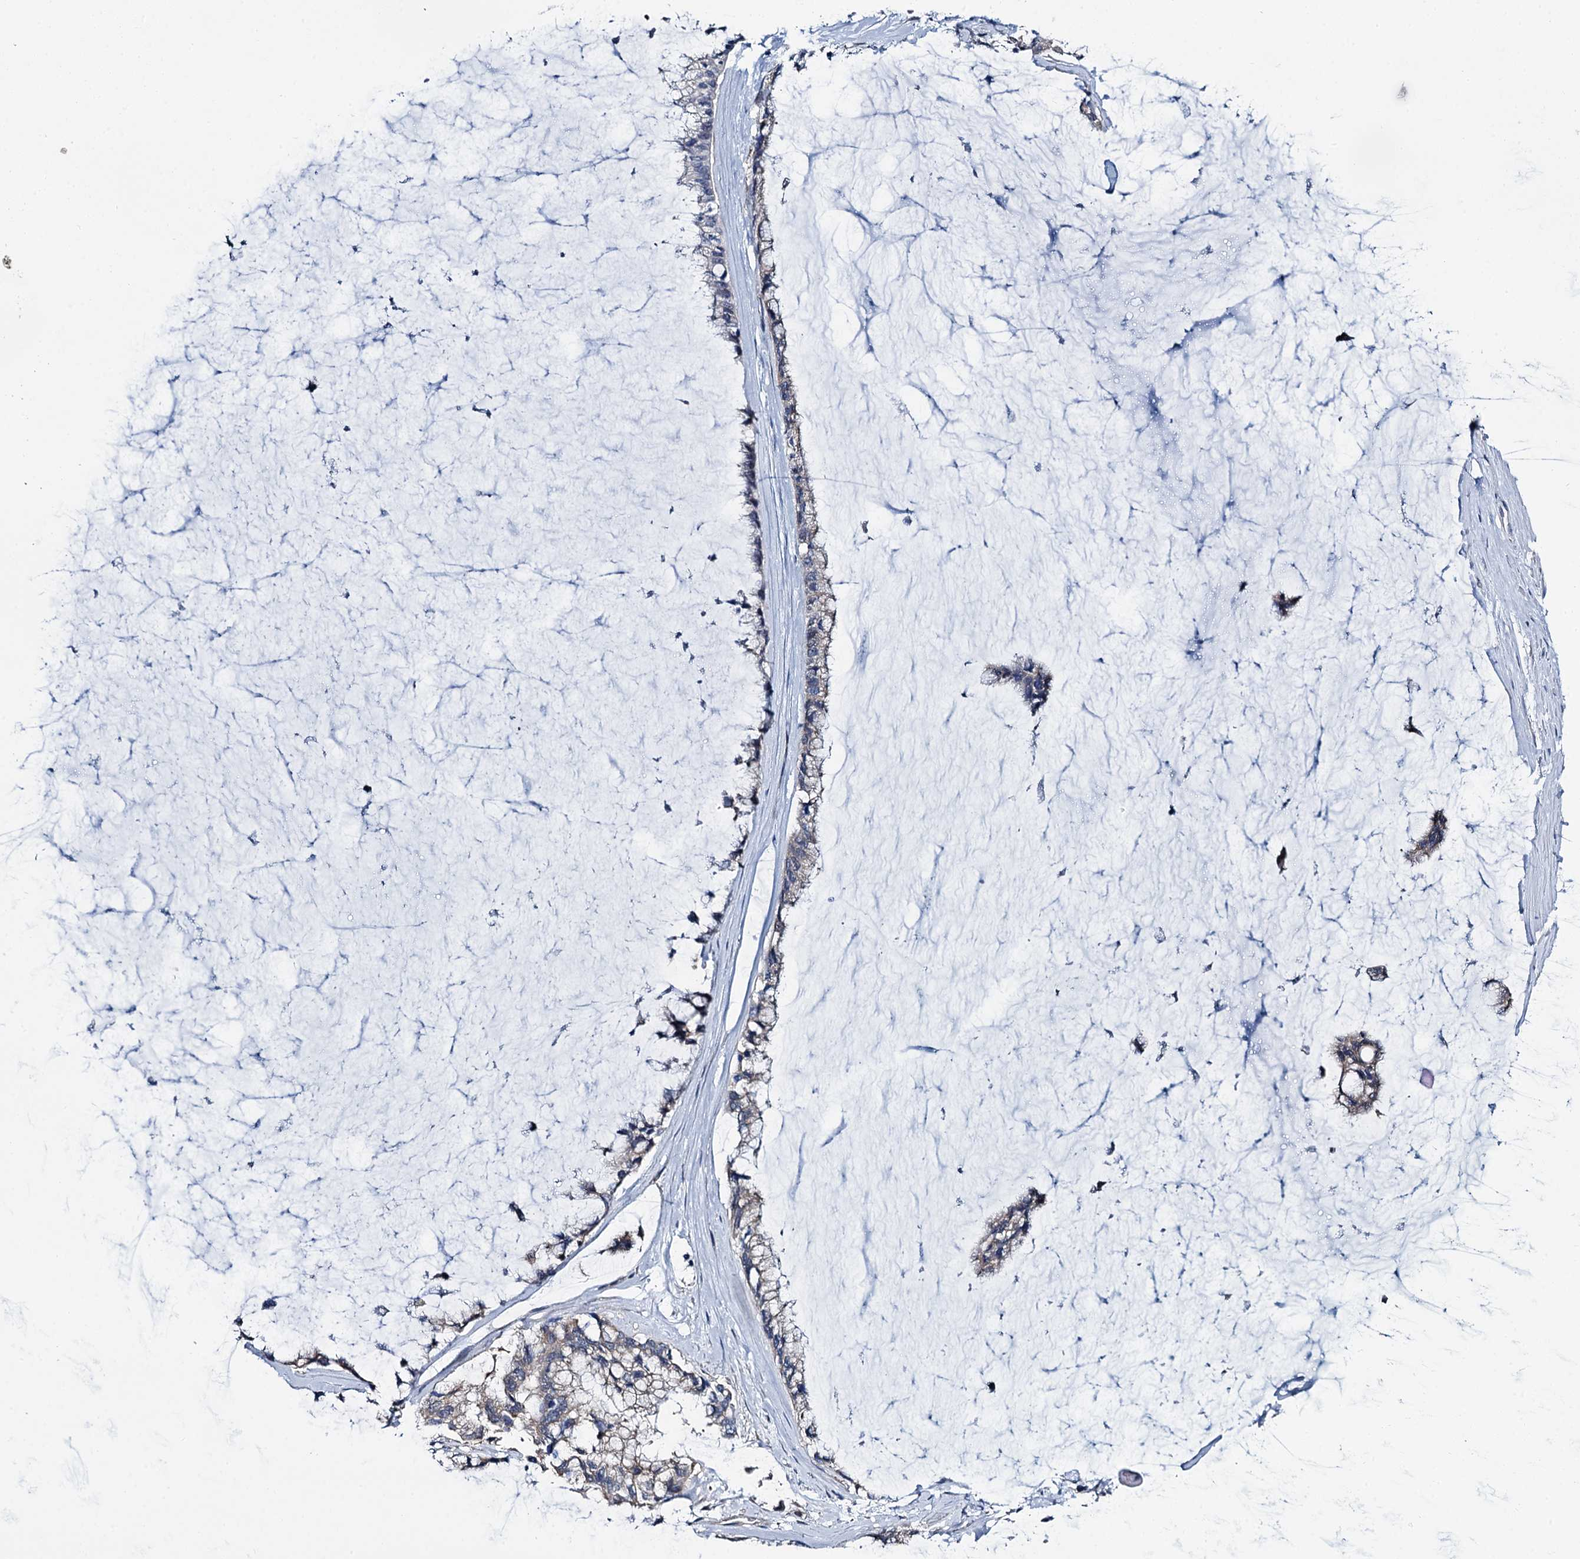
{"staining": {"intensity": "negative", "quantity": "none", "location": "none"}, "tissue": "ovarian cancer", "cell_type": "Tumor cells", "image_type": "cancer", "snomed": [{"axis": "morphology", "description": "Cystadenocarcinoma, mucinous, NOS"}, {"axis": "topography", "description": "Ovary"}], "caption": "Tumor cells show no significant protein positivity in ovarian mucinous cystadenocarcinoma.", "gene": "MIOX", "patient": {"sex": "female", "age": 39}}